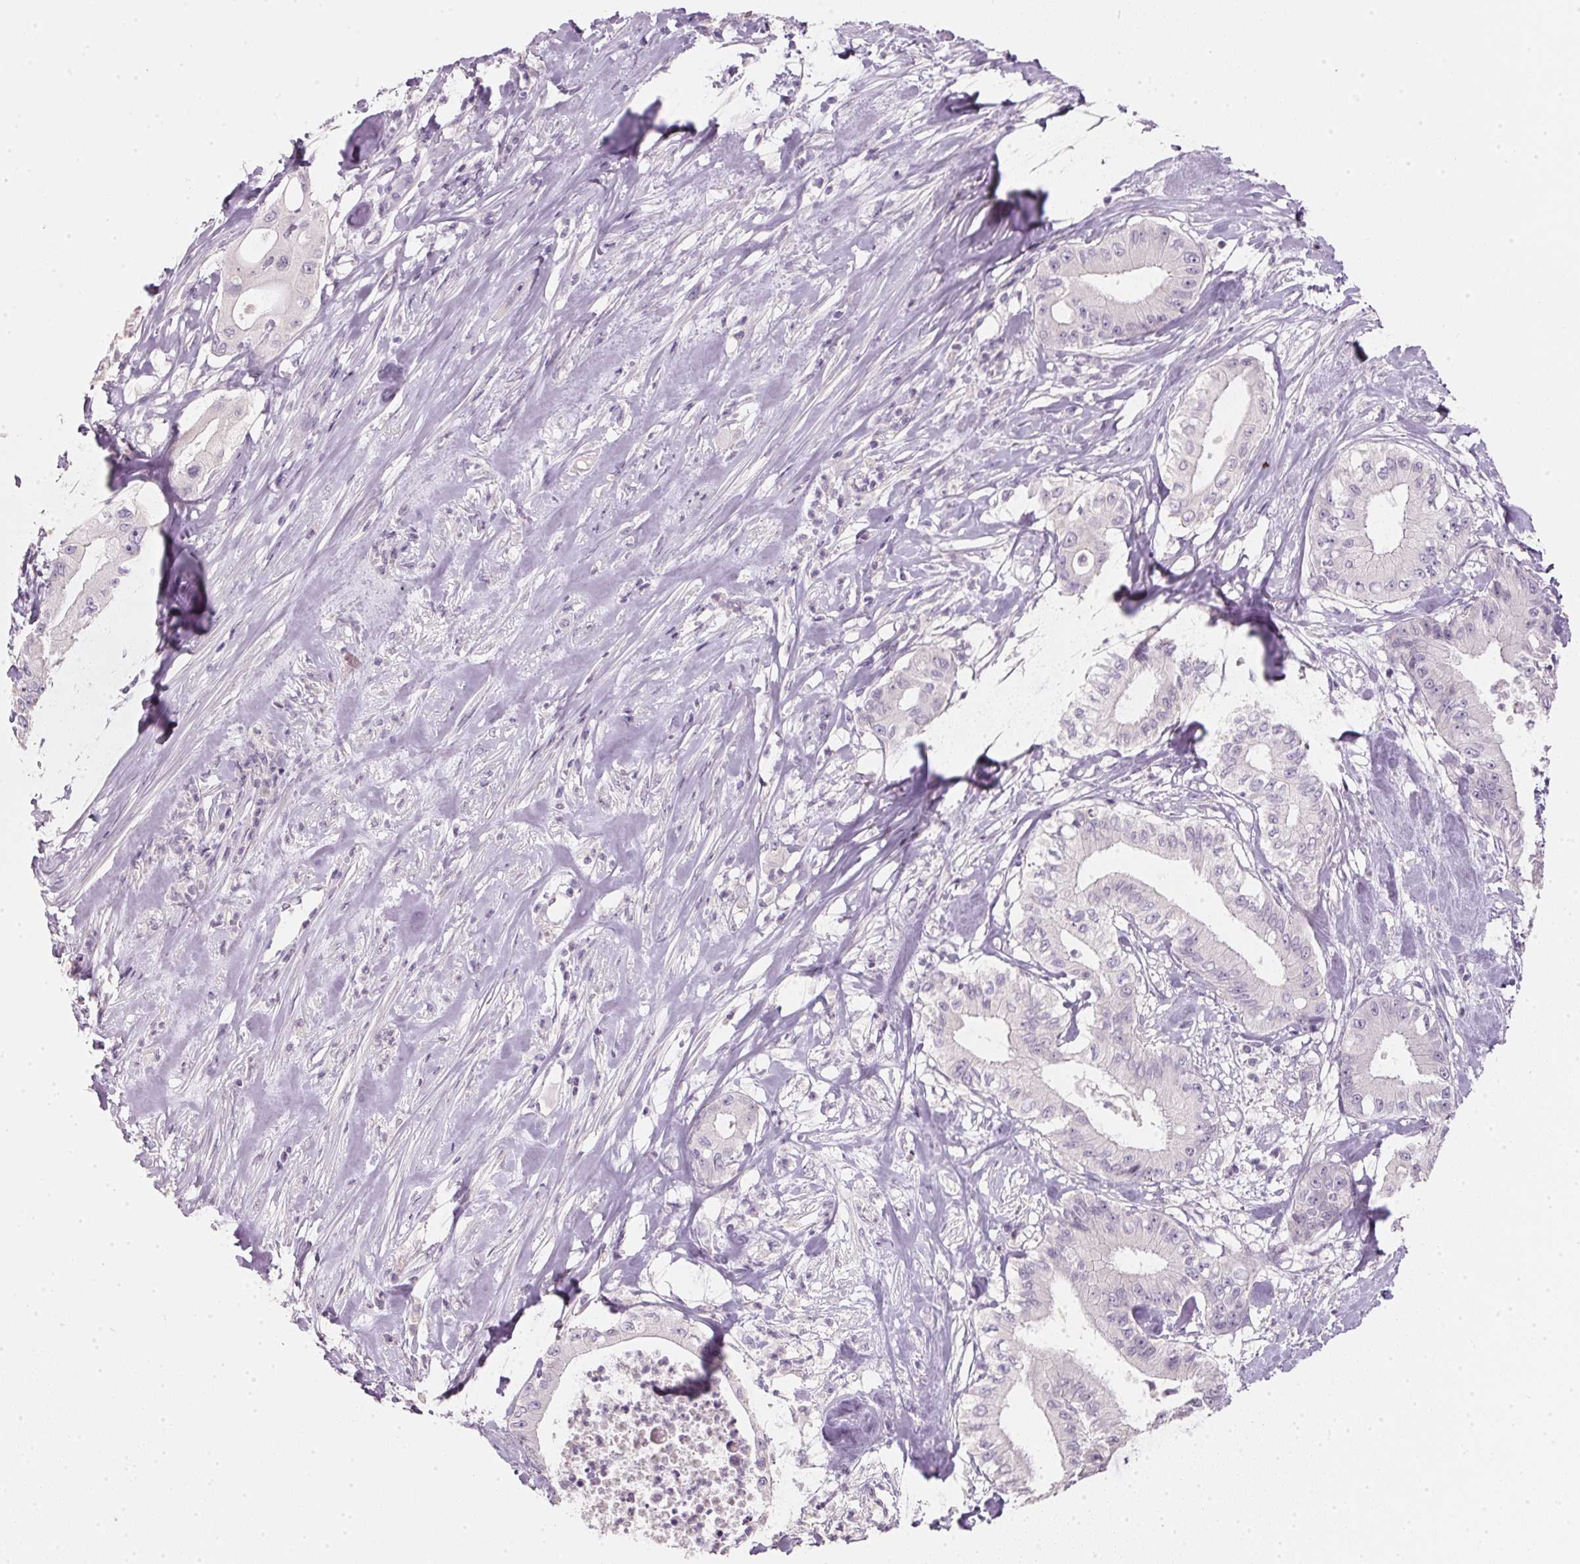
{"staining": {"intensity": "negative", "quantity": "none", "location": "none"}, "tissue": "pancreatic cancer", "cell_type": "Tumor cells", "image_type": "cancer", "snomed": [{"axis": "morphology", "description": "Adenocarcinoma, NOS"}, {"axis": "topography", "description": "Pancreas"}], "caption": "DAB (3,3'-diaminobenzidine) immunohistochemical staining of pancreatic adenocarcinoma displays no significant positivity in tumor cells. The staining is performed using DAB (3,3'-diaminobenzidine) brown chromogen with nuclei counter-stained in using hematoxylin.", "gene": "HSD17B1", "patient": {"sex": "male", "age": 71}}